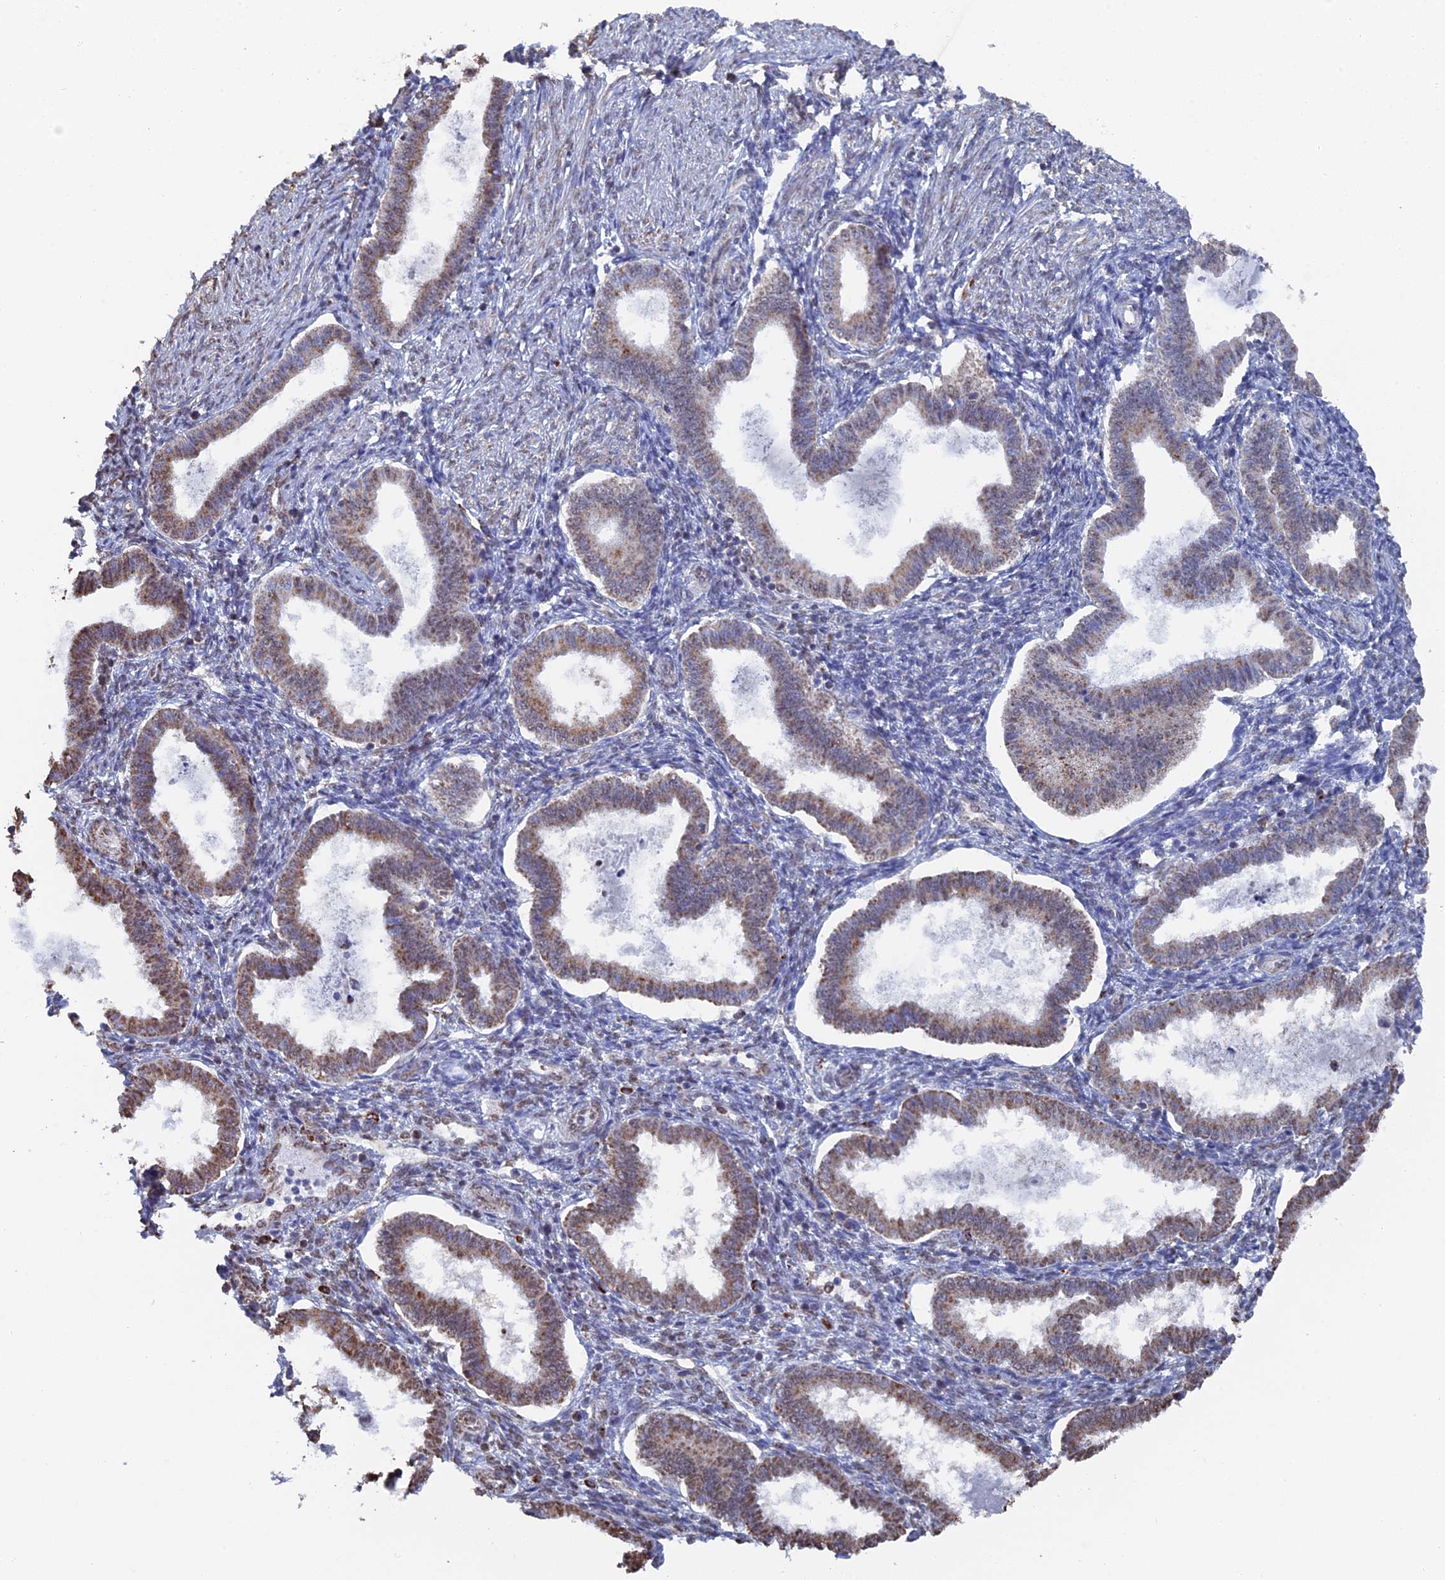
{"staining": {"intensity": "moderate", "quantity": "<25%", "location": "nuclear"}, "tissue": "endometrium", "cell_type": "Cells in endometrial stroma", "image_type": "normal", "snomed": [{"axis": "morphology", "description": "Normal tissue, NOS"}, {"axis": "topography", "description": "Endometrium"}], "caption": "Protein expression analysis of unremarkable human endometrium reveals moderate nuclear staining in about <25% of cells in endometrial stroma. Nuclei are stained in blue.", "gene": "SMG9", "patient": {"sex": "female", "age": 24}}